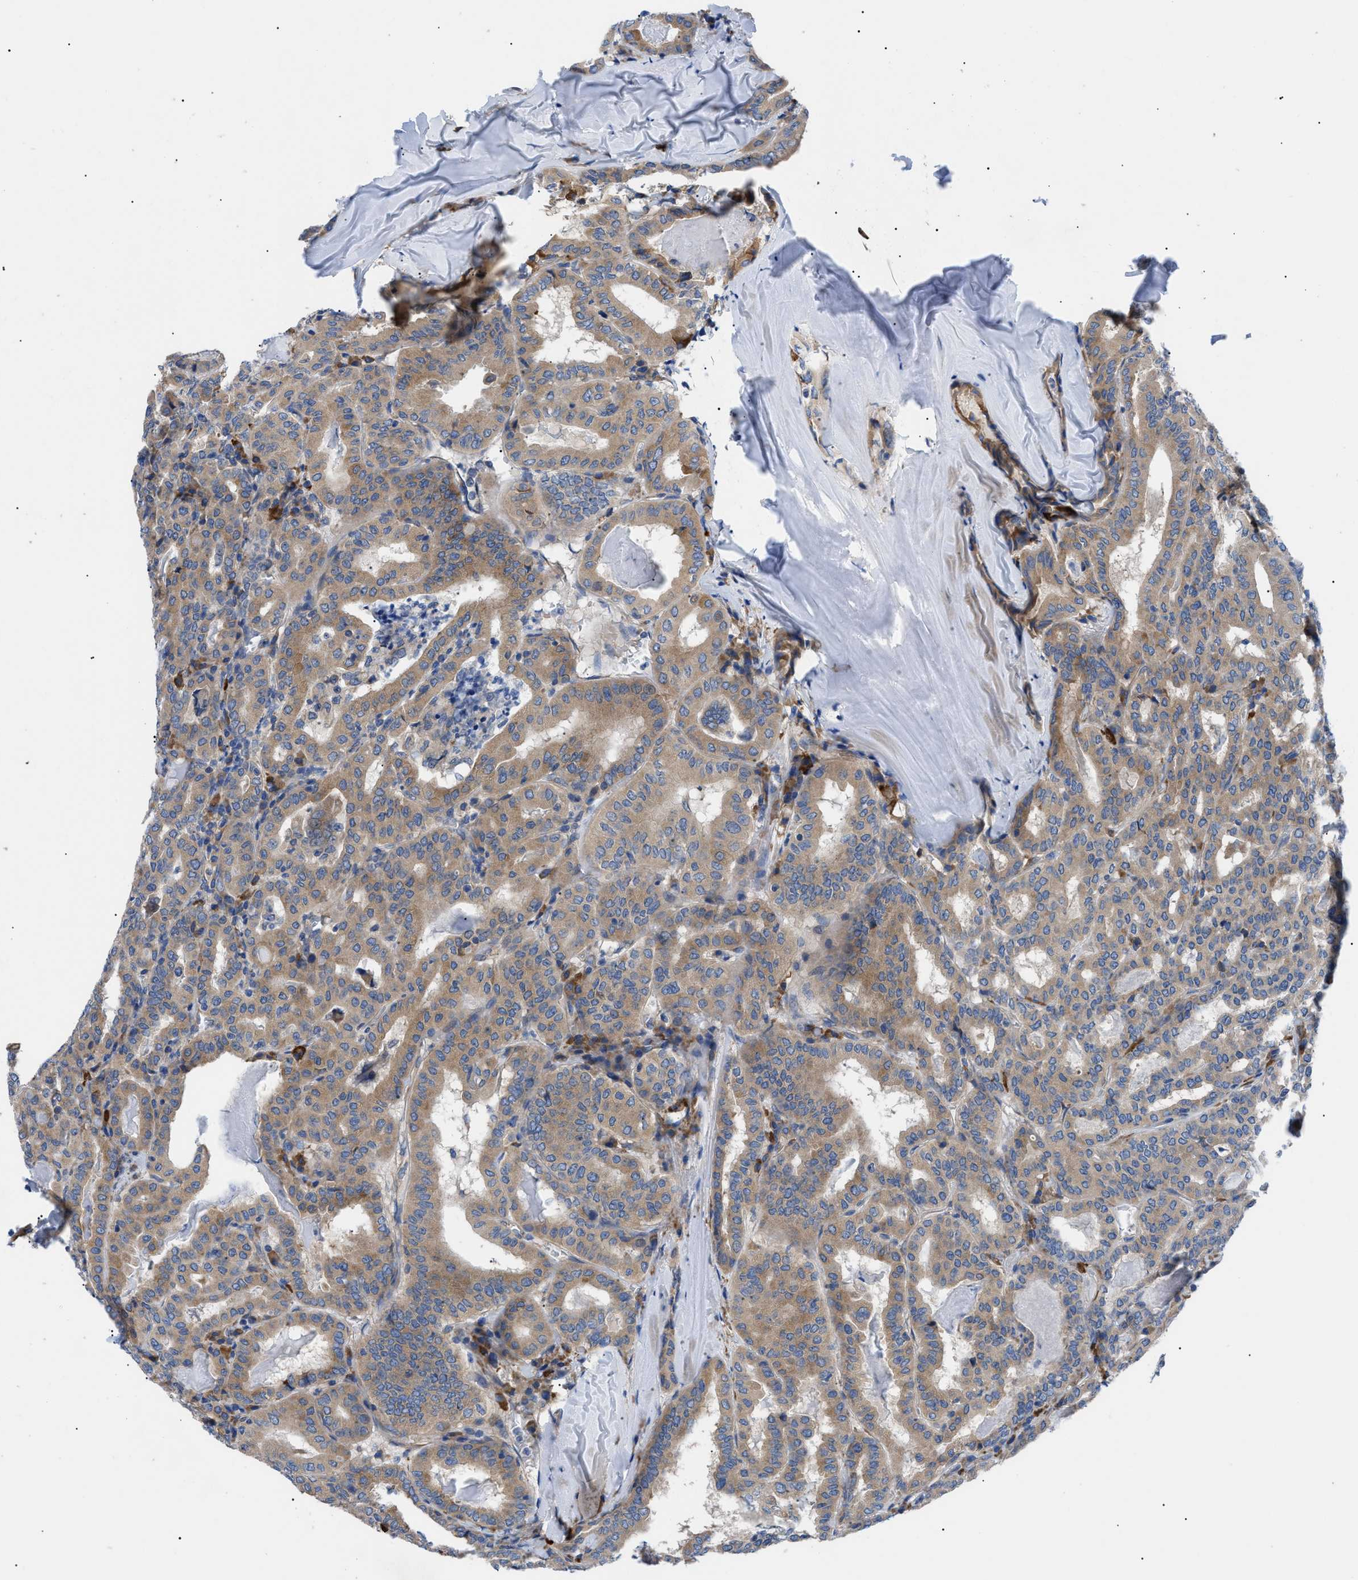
{"staining": {"intensity": "moderate", "quantity": ">75%", "location": "cytoplasmic/membranous"}, "tissue": "thyroid cancer", "cell_type": "Tumor cells", "image_type": "cancer", "snomed": [{"axis": "morphology", "description": "Papillary adenocarcinoma, NOS"}, {"axis": "topography", "description": "Thyroid gland"}], "caption": "Thyroid cancer was stained to show a protein in brown. There is medium levels of moderate cytoplasmic/membranous positivity in about >75% of tumor cells.", "gene": "HSPB8", "patient": {"sex": "female", "age": 42}}